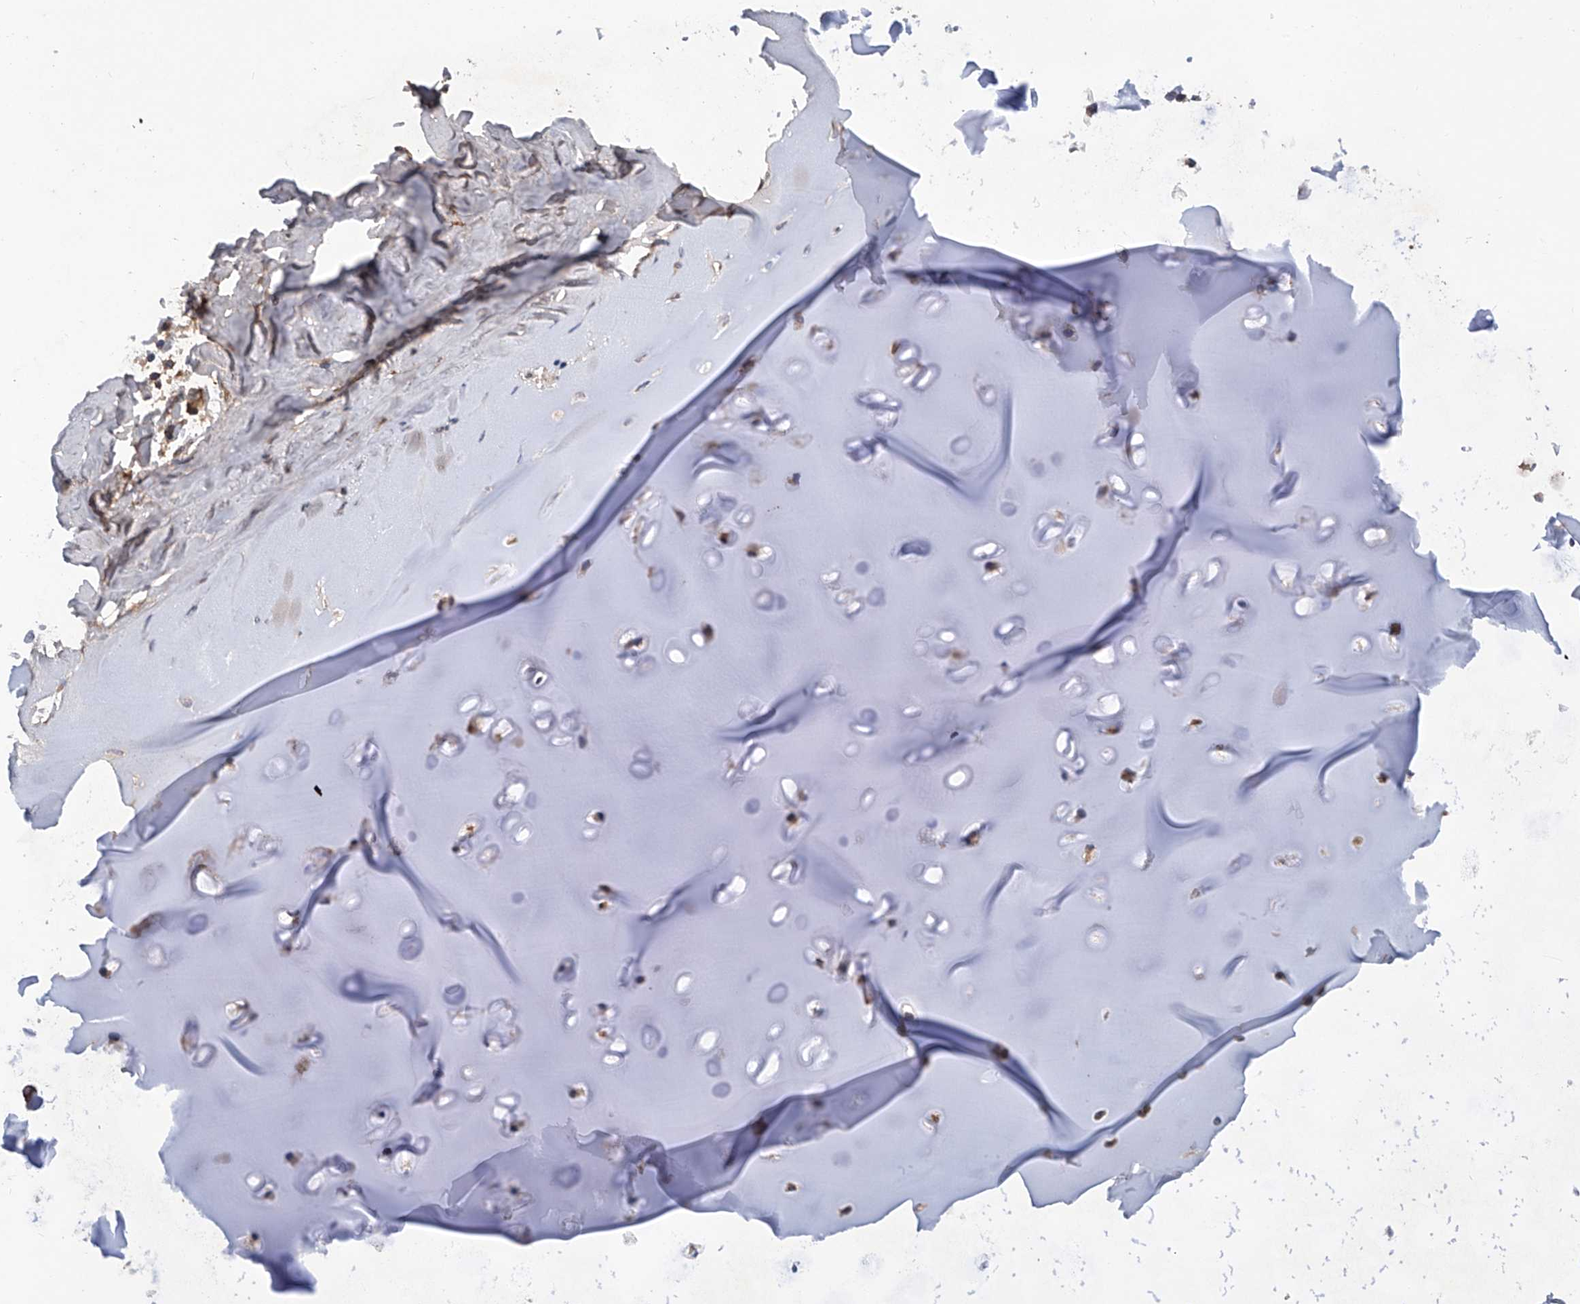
{"staining": {"intensity": "moderate", "quantity": "25%-75%", "location": "cytoplasmic/membranous"}, "tissue": "soft tissue", "cell_type": "Chondrocytes", "image_type": "normal", "snomed": [{"axis": "morphology", "description": "Normal tissue, NOS"}, {"axis": "morphology", "description": "Basal cell carcinoma"}, {"axis": "topography", "description": "Cartilage tissue"}, {"axis": "topography", "description": "Nasopharynx"}, {"axis": "topography", "description": "Oral tissue"}], "caption": "Soft tissue stained for a protein reveals moderate cytoplasmic/membranous positivity in chondrocytes. (IHC, brightfield microscopy, high magnification).", "gene": "ASCC3", "patient": {"sex": "female", "age": 77}}